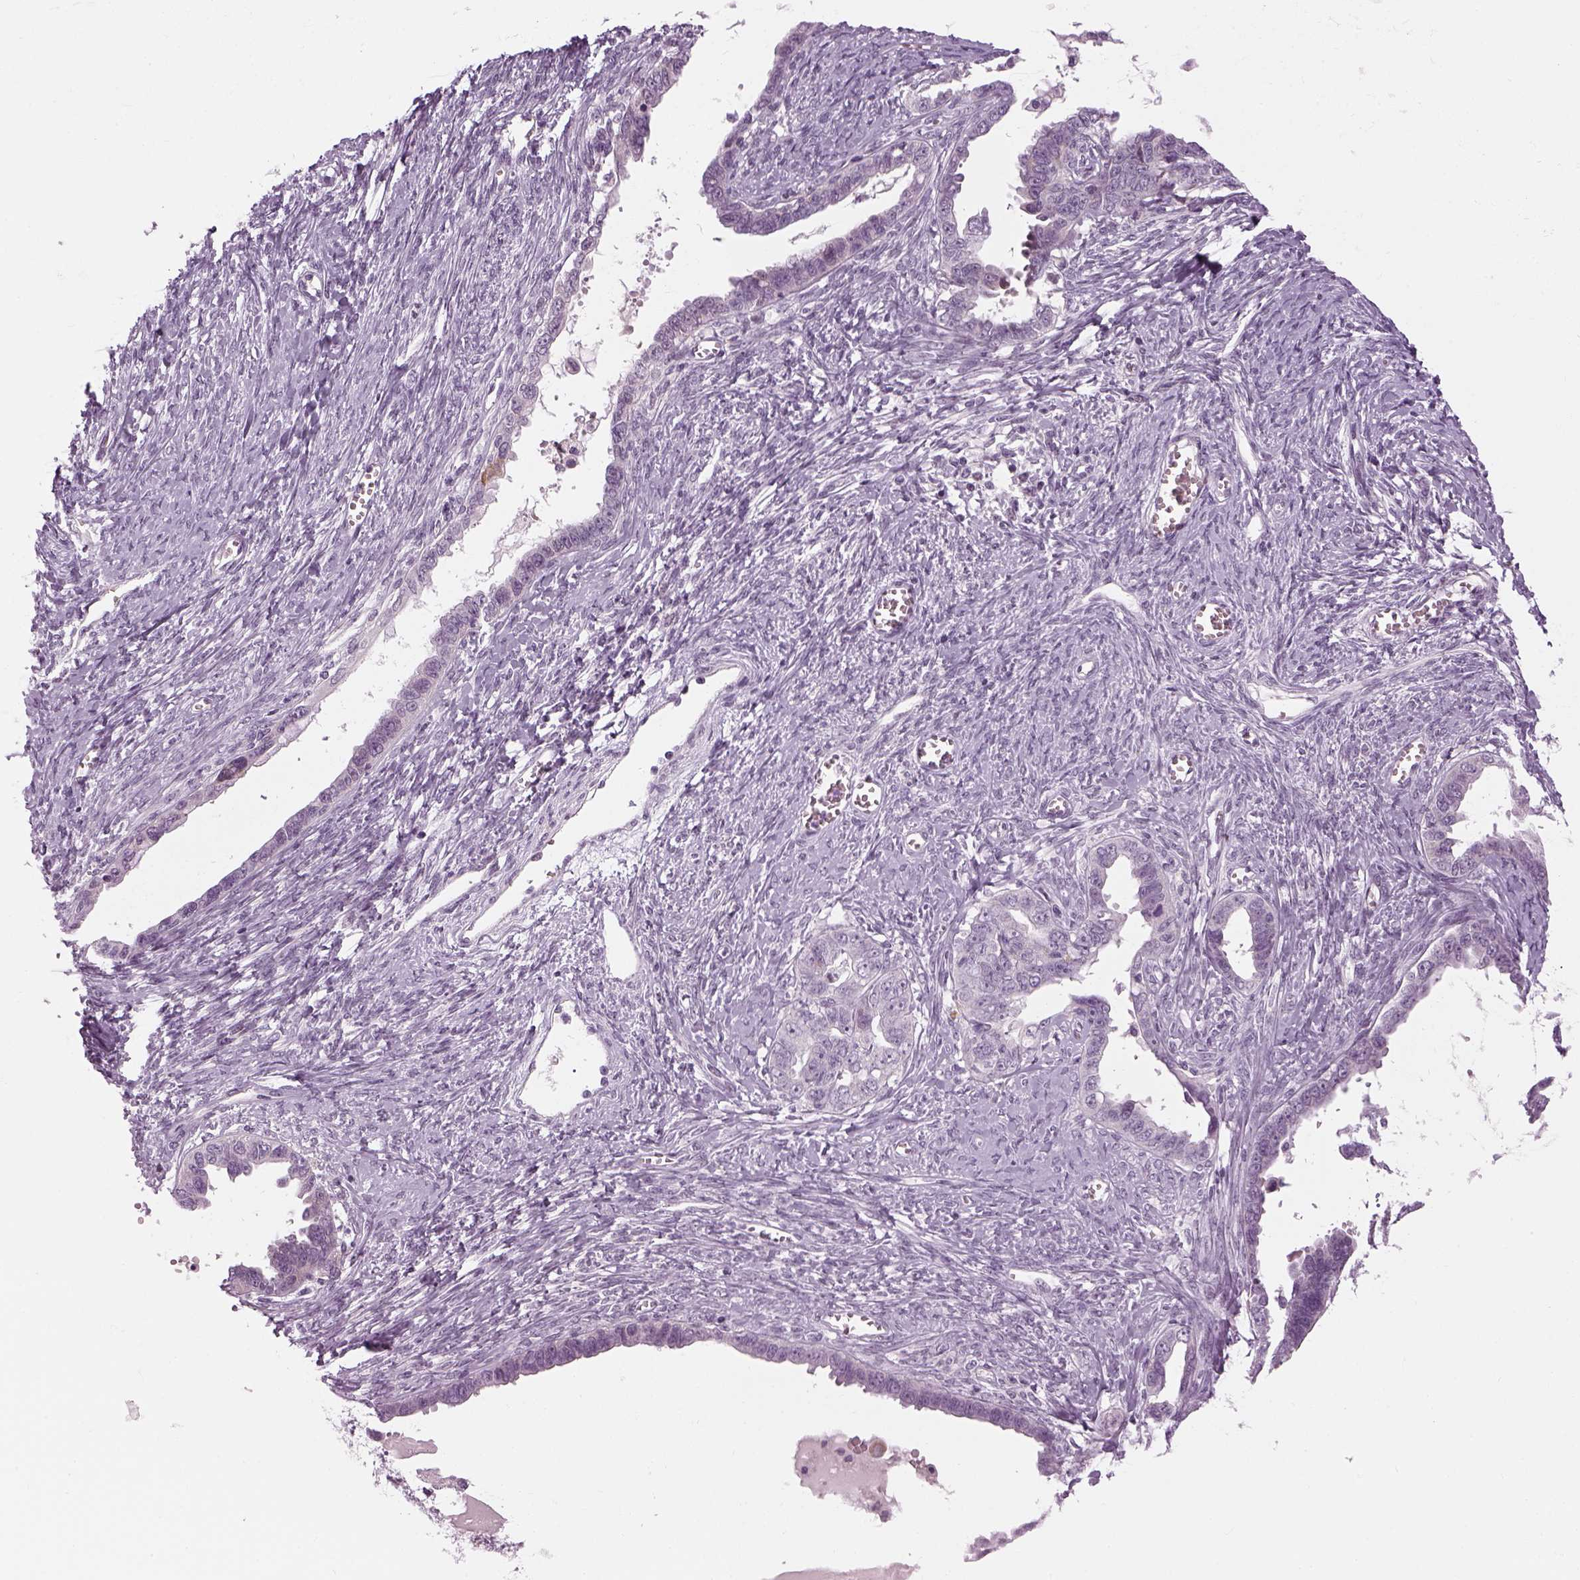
{"staining": {"intensity": "negative", "quantity": "none", "location": "none"}, "tissue": "ovarian cancer", "cell_type": "Tumor cells", "image_type": "cancer", "snomed": [{"axis": "morphology", "description": "Cystadenocarcinoma, serous, NOS"}, {"axis": "topography", "description": "Ovary"}], "caption": "A histopathology image of human serous cystadenocarcinoma (ovarian) is negative for staining in tumor cells.", "gene": "LRRIQ3", "patient": {"sex": "female", "age": 69}}